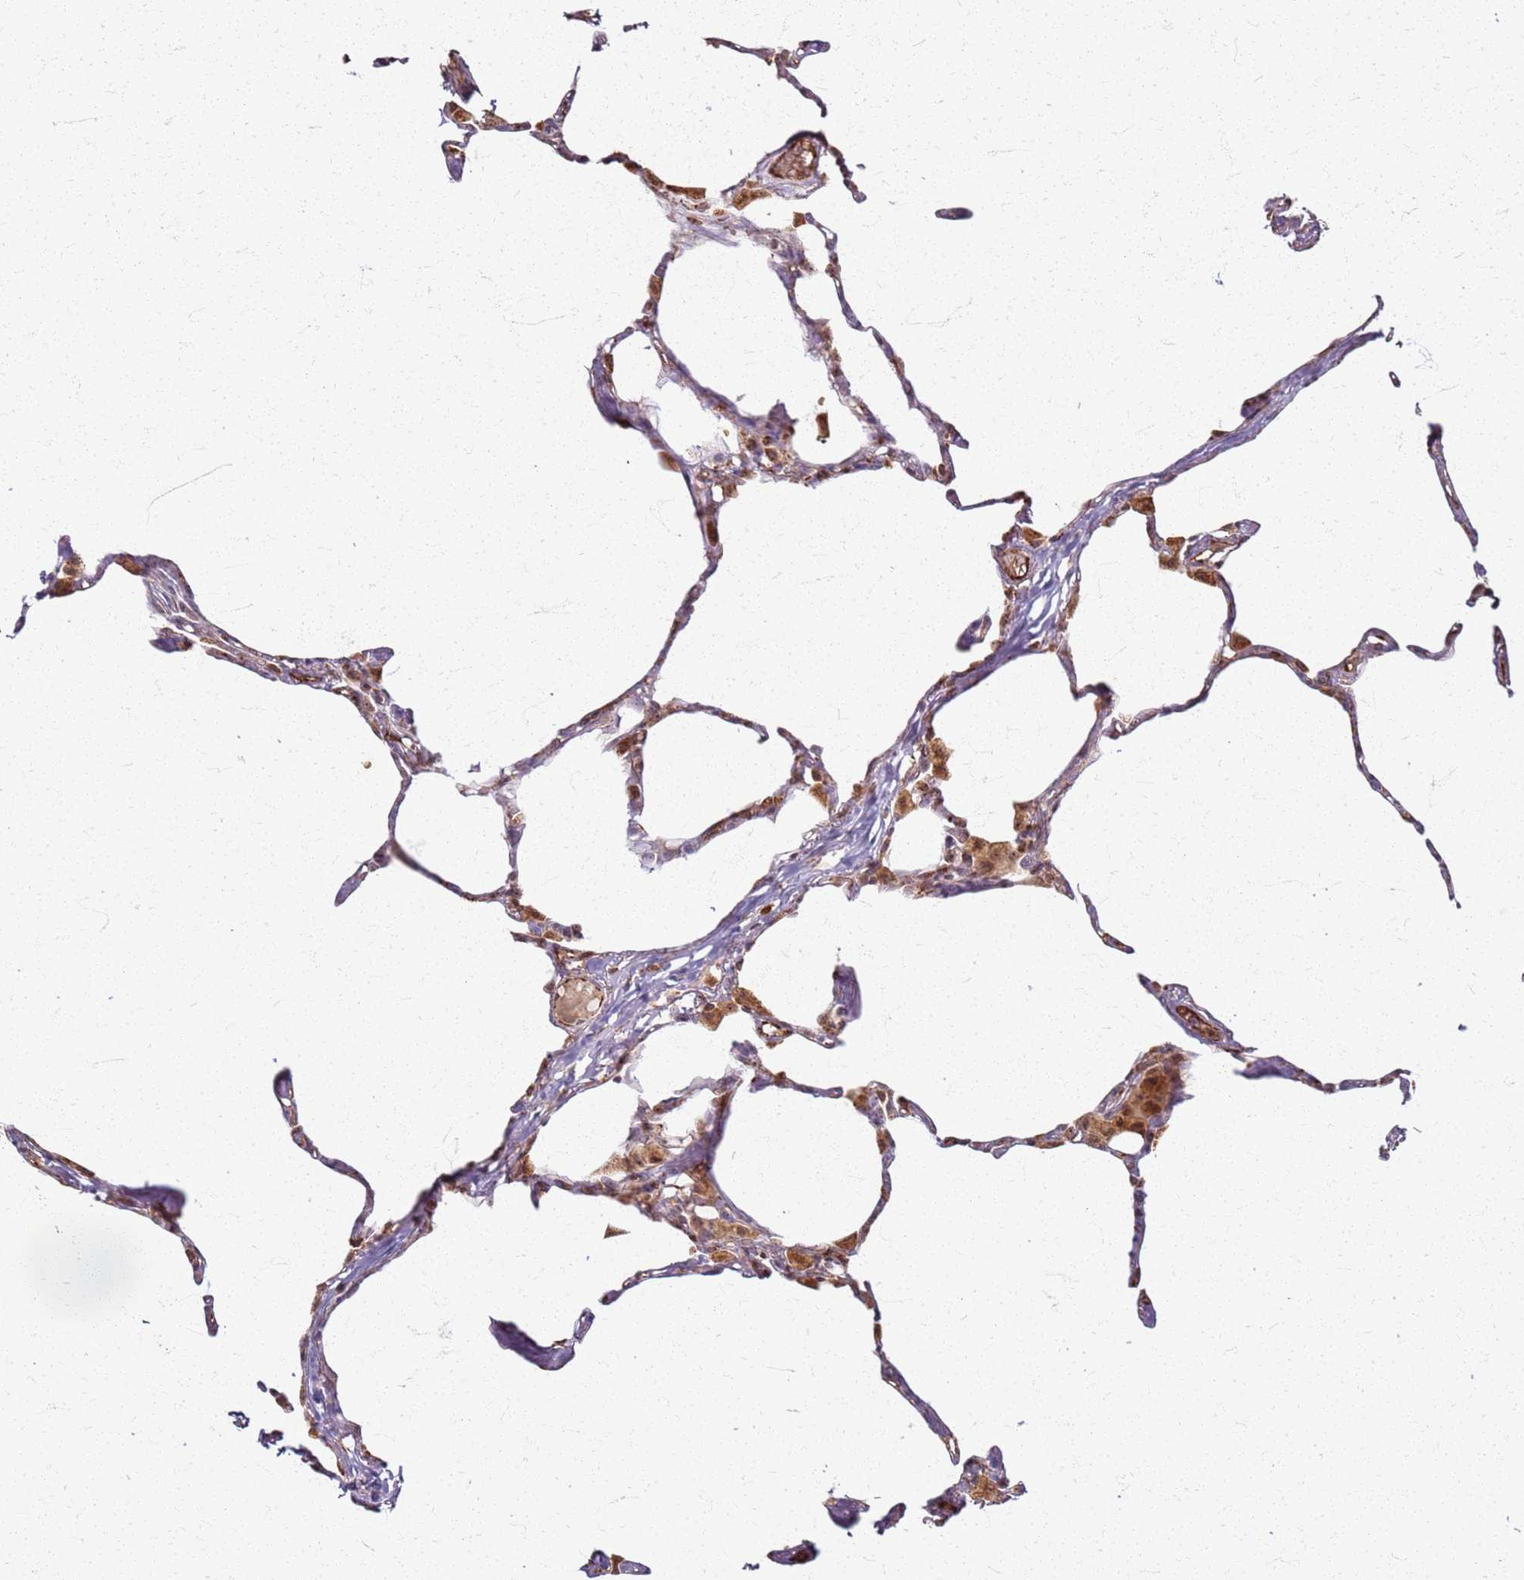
{"staining": {"intensity": "moderate", "quantity": "25%-75%", "location": "cytoplasmic/membranous"}, "tissue": "lung", "cell_type": "Alveolar cells", "image_type": "normal", "snomed": [{"axis": "morphology", "description": "Normal tissue, NOS"}, {"axis": "topography", "description": "Lung"}], "caption": "Protein positivity by IHC shows moderate cytoplasmic/membranous staining in approximately 25%-75% of alveolar cells in normal lung.", "gene": "KRI1", "patient": {"sex": "male", "age": 65}}